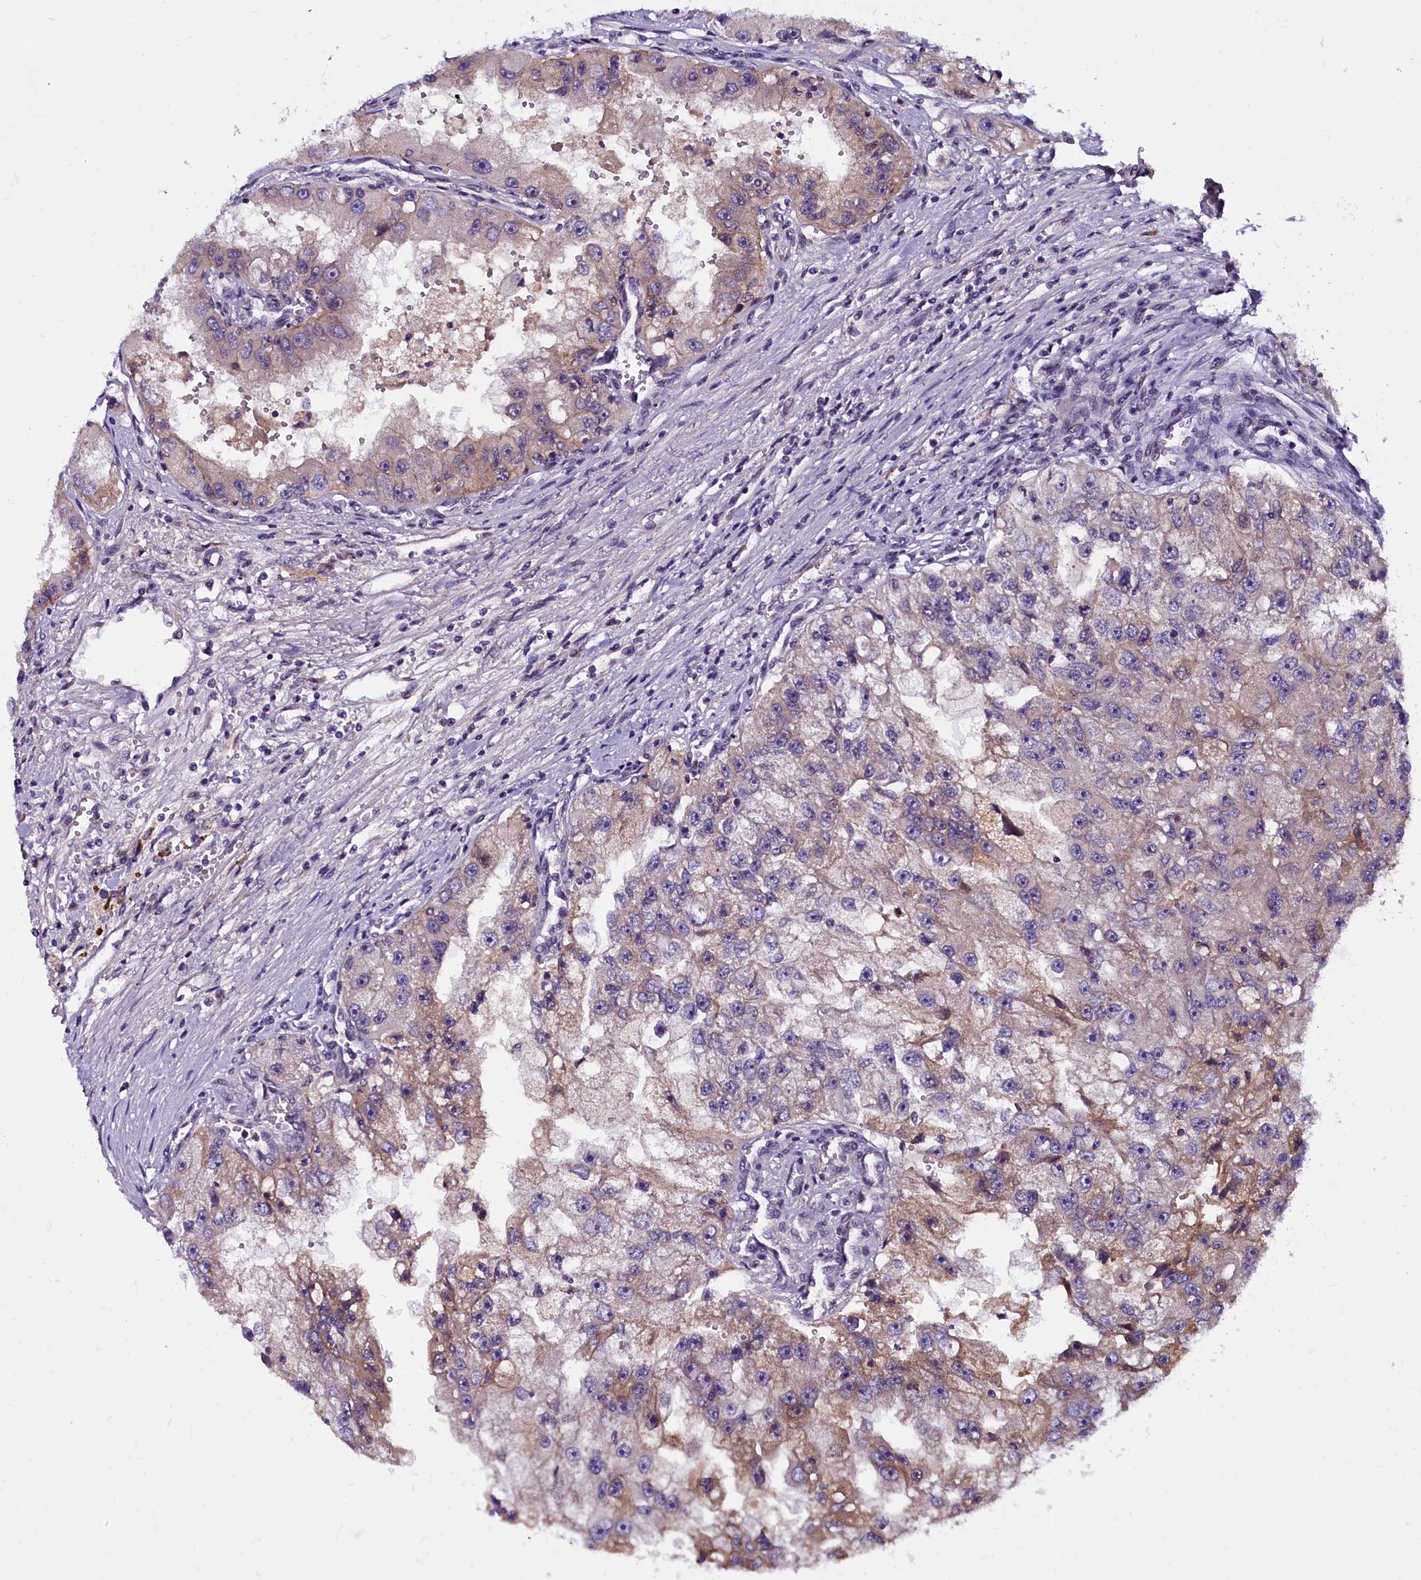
{"staining": {"intensity": "weak", "quantity": "25%-75%", "location": "cytoplasmic/membranous"}, "tissue": "renal cancer", "cell_type": "Tumor cells", "image_type": "cancer", "snomed": [{"axis": "morphology", "description": "Adenocarcinoma, NOS"}, {"axis": "topography", "description": "Kidney"}], "caption": "A high-resolution image shows IHC staining of renal adenocarcinoma, which reveals weak cytoplasmic/membranous expression in approximately 25%-75% of tumor cells.", "gene": "ENKD1", "patient": {"sex": "male", "age": 63}}